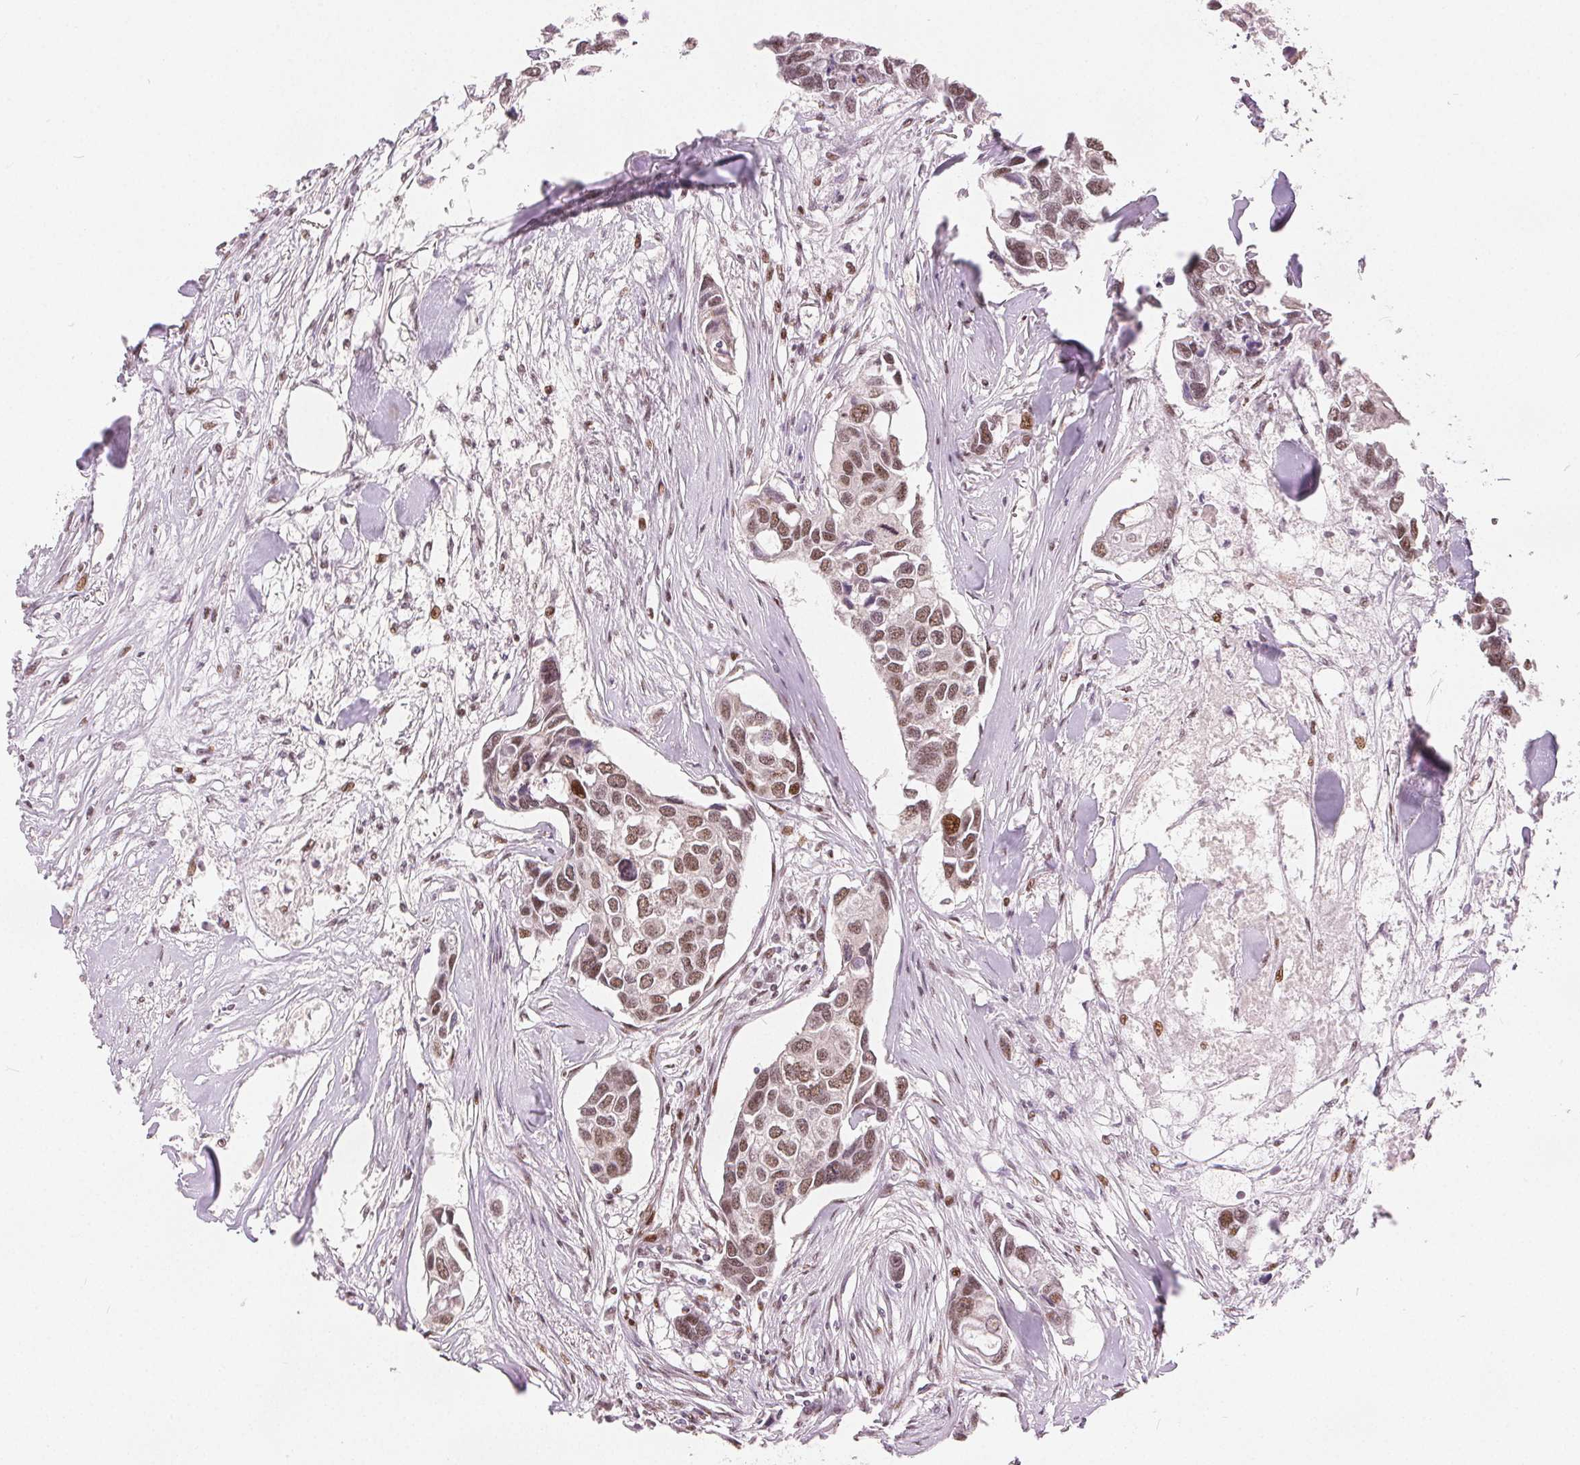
{"staining": {"intensity": "moderate", "quantity": ">75%", "location": "nuclear"}, "tissue": "breast cancer", "cell_type": "Tumor cells", "image_type": "cancer", "snomed": [{"axis": "morphology", "description": "Duct carcinoma"}, {"axis": "topography", "description": "Breast"}], "caption": "Moderate nuclear staining for a protein is appreciated in approximately >75% of tumor cells of intraductal carcinoma (breast) using immunohistochemistry.", "gene": "ZNF703", "patient": {"sex": "female", "age": 83}}